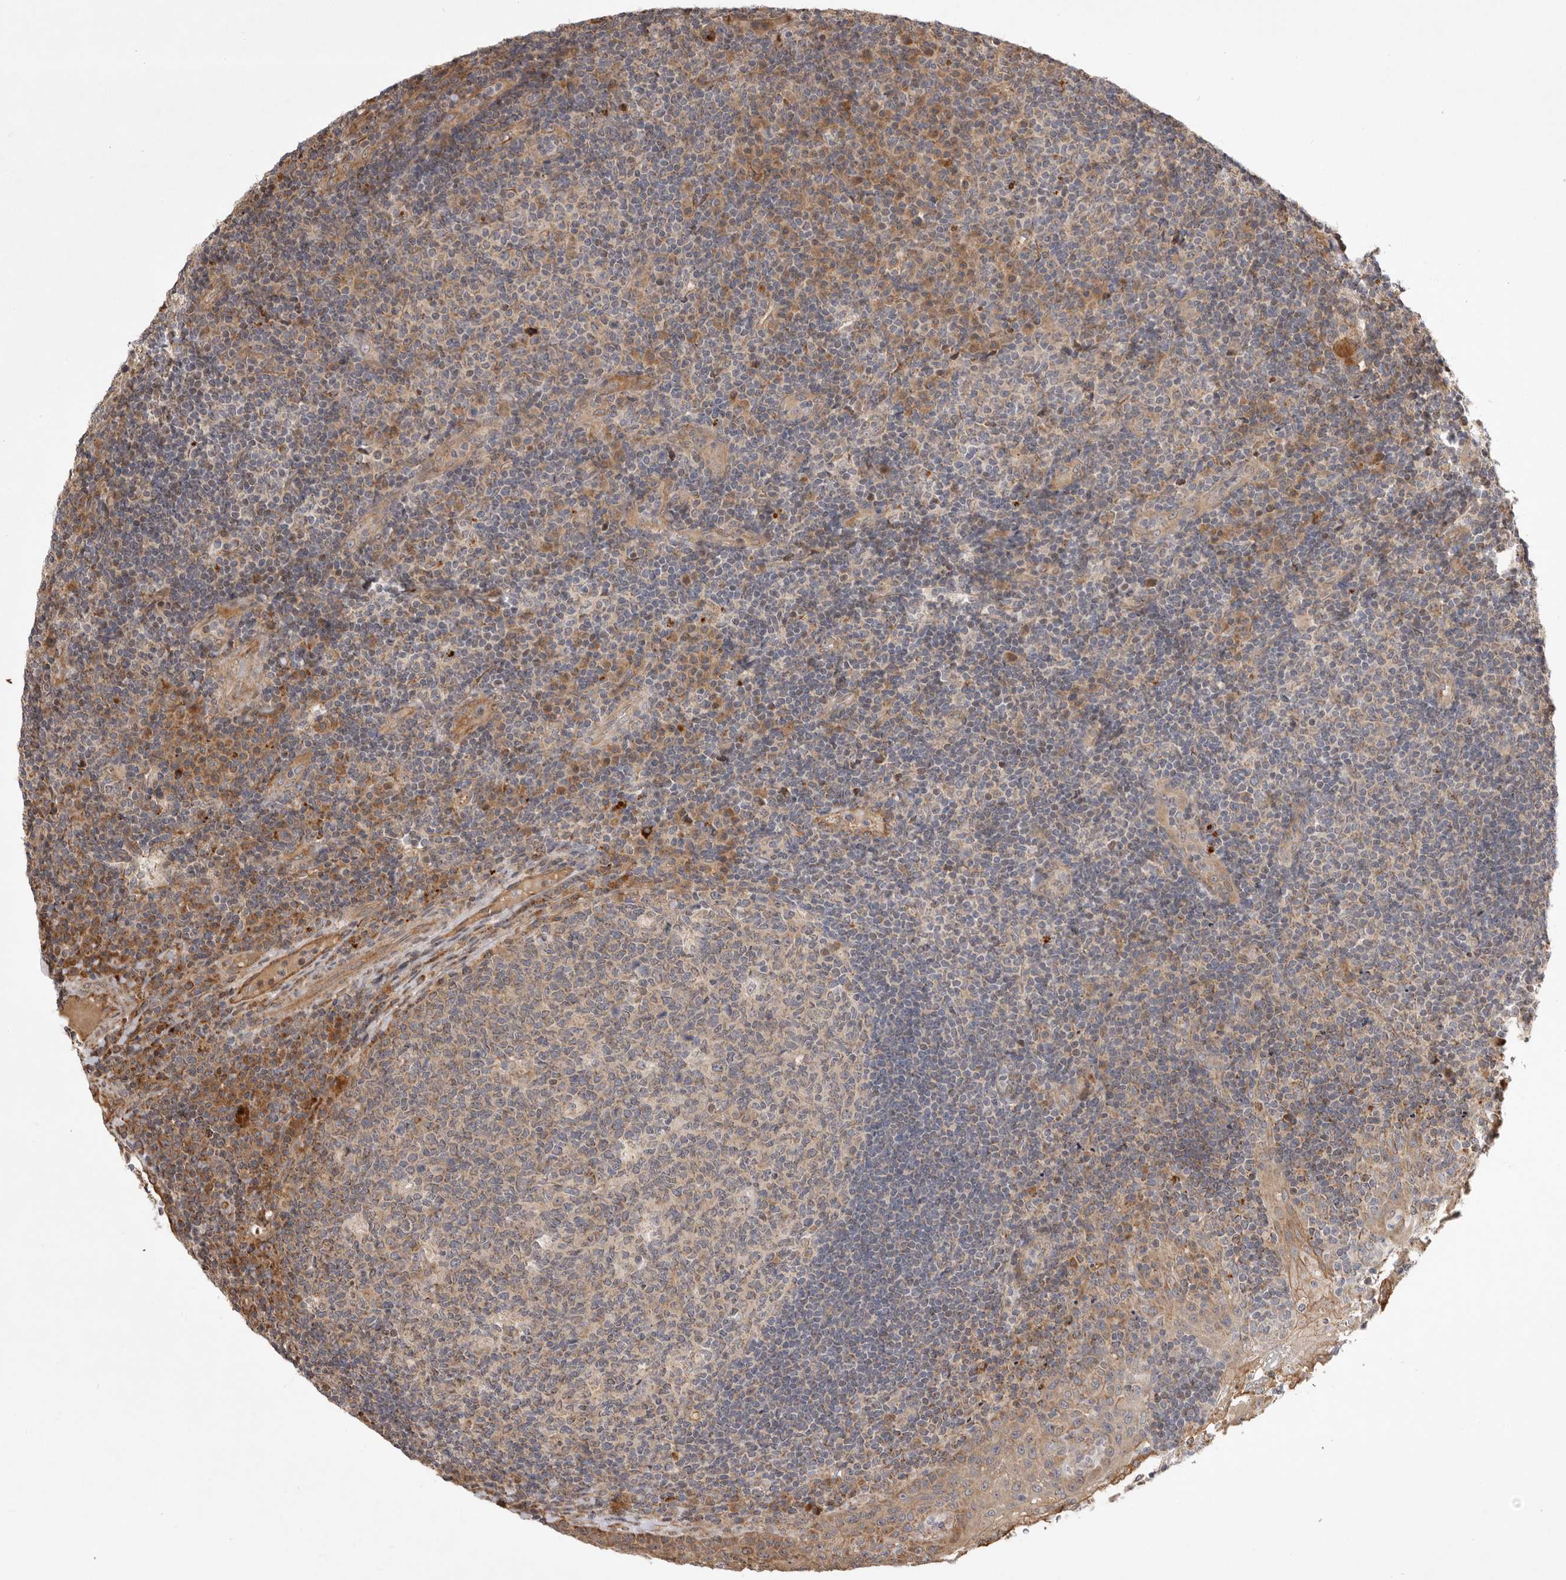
{"staining": {"intensity": "weak", "quantity": ">75%", "location": "cytoplasmic/membranous"}, "tissue": "tonsil", "cell_type": "Germinal center cells", "image_type": "normal", "snomed": [{"axis": "morphology", "description": "Normal tissue, NOS"}, {"axis": "topography", "description": "Tonsil"}], "caption": "Protein staining of normal tonsil reveals weak cytoplasmic/membranous positivity in about >75% of germinal center cells. The staining was performed using DAB to visualize the protein expression in brown, while the nuclei were stained in blue with hematoxylin (Magnification: 20x).", "gene": "DPH7", "patient": {"sex": "female", "age": 40}}